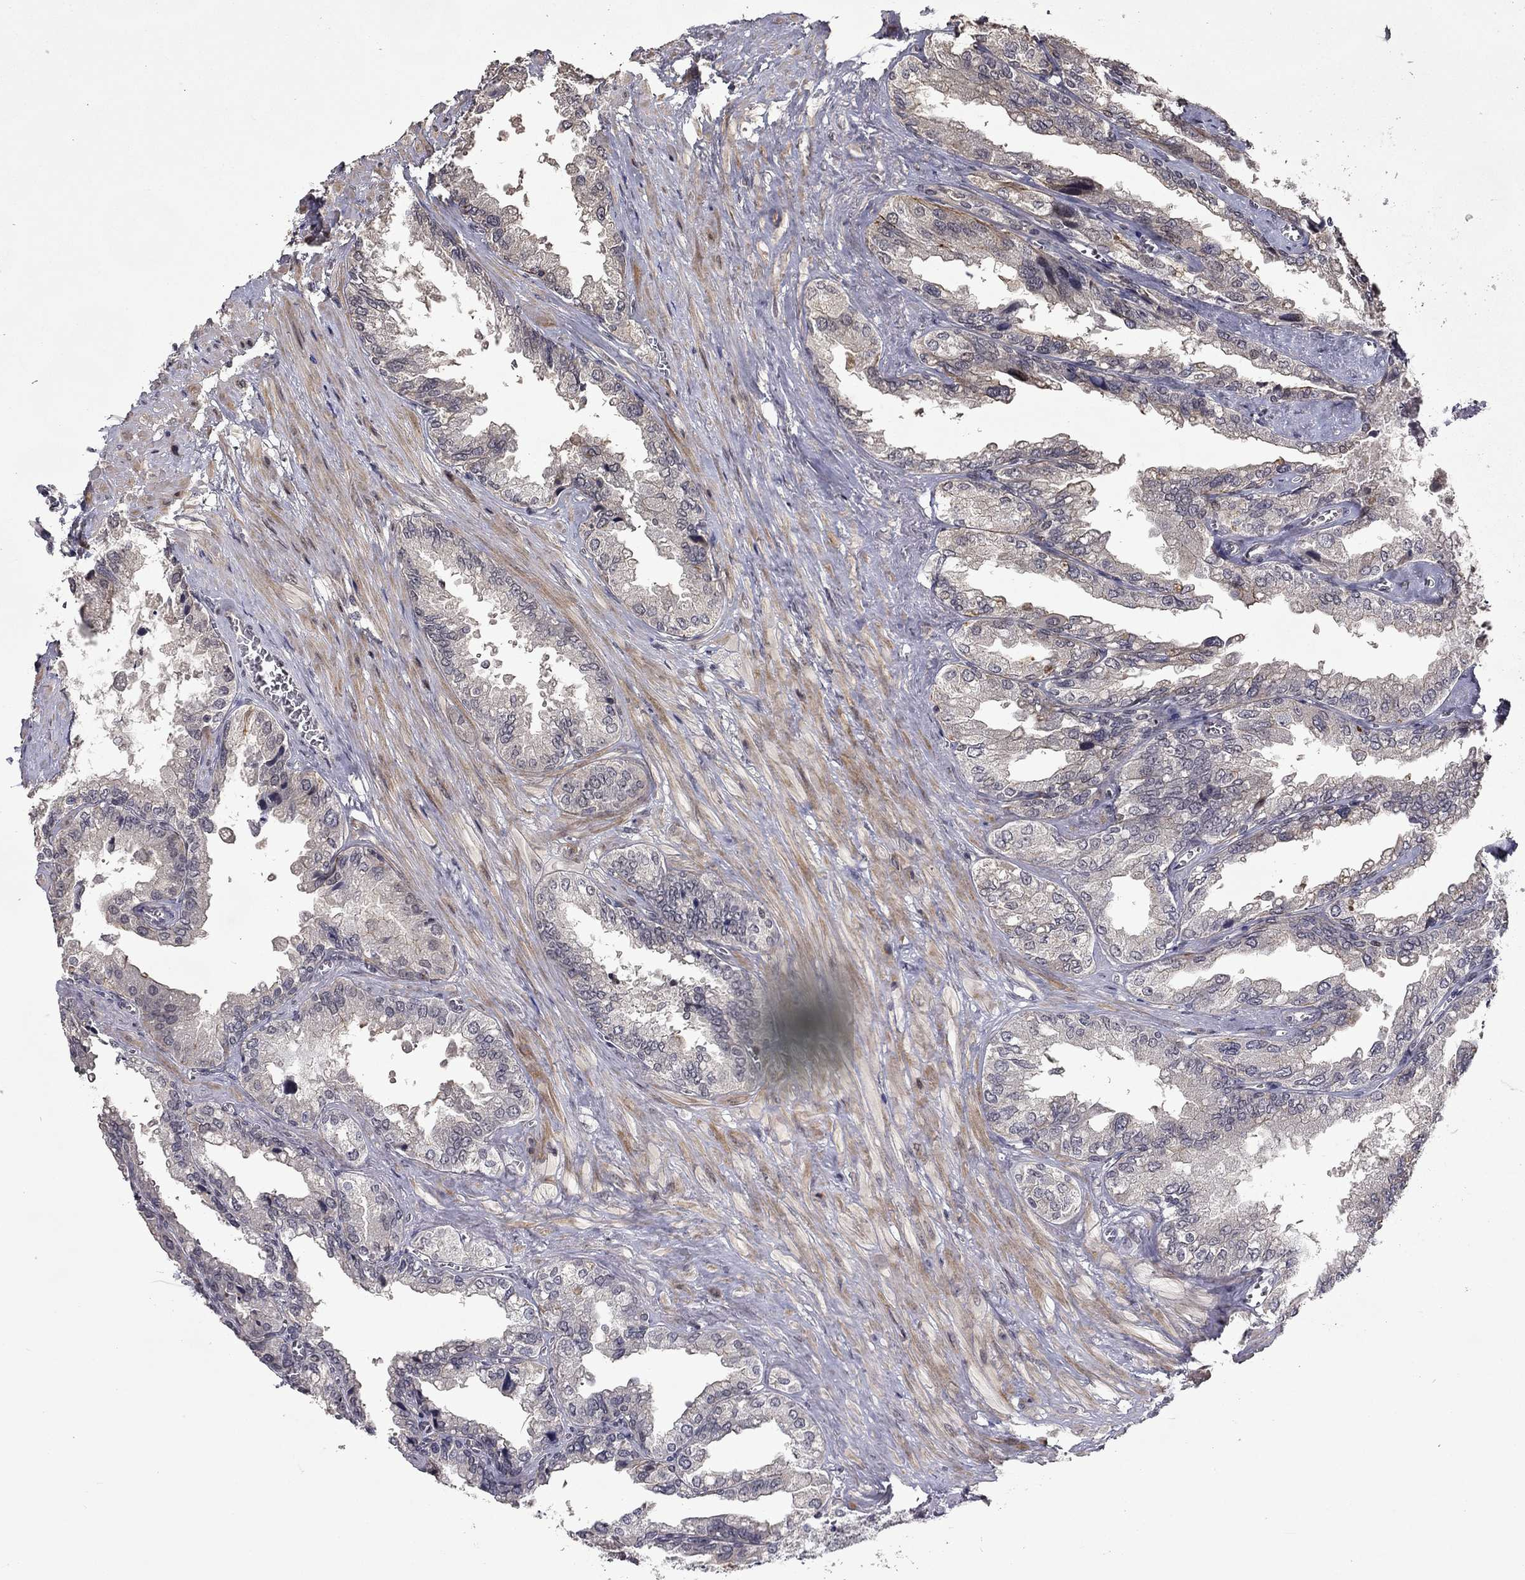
{"staining": {"intensity": "negative", "quantity": "none", "location": "none"}, "tissue": "seminal vesicle", "cell_type": "Glandular cells", "image_type": "normal", "snomed": [{"axis": "morphology", "description": "Normal tissue, NOS"}, {"axis": "topography", "description": "Seminal veicle"}], "caption": "Glandular cells show no significant protein positivity in benign seminal vesicle. Nuclei are stained in blue.", "gene": "B3GAT1", "patient": {"sex": "male", "age": 67}}